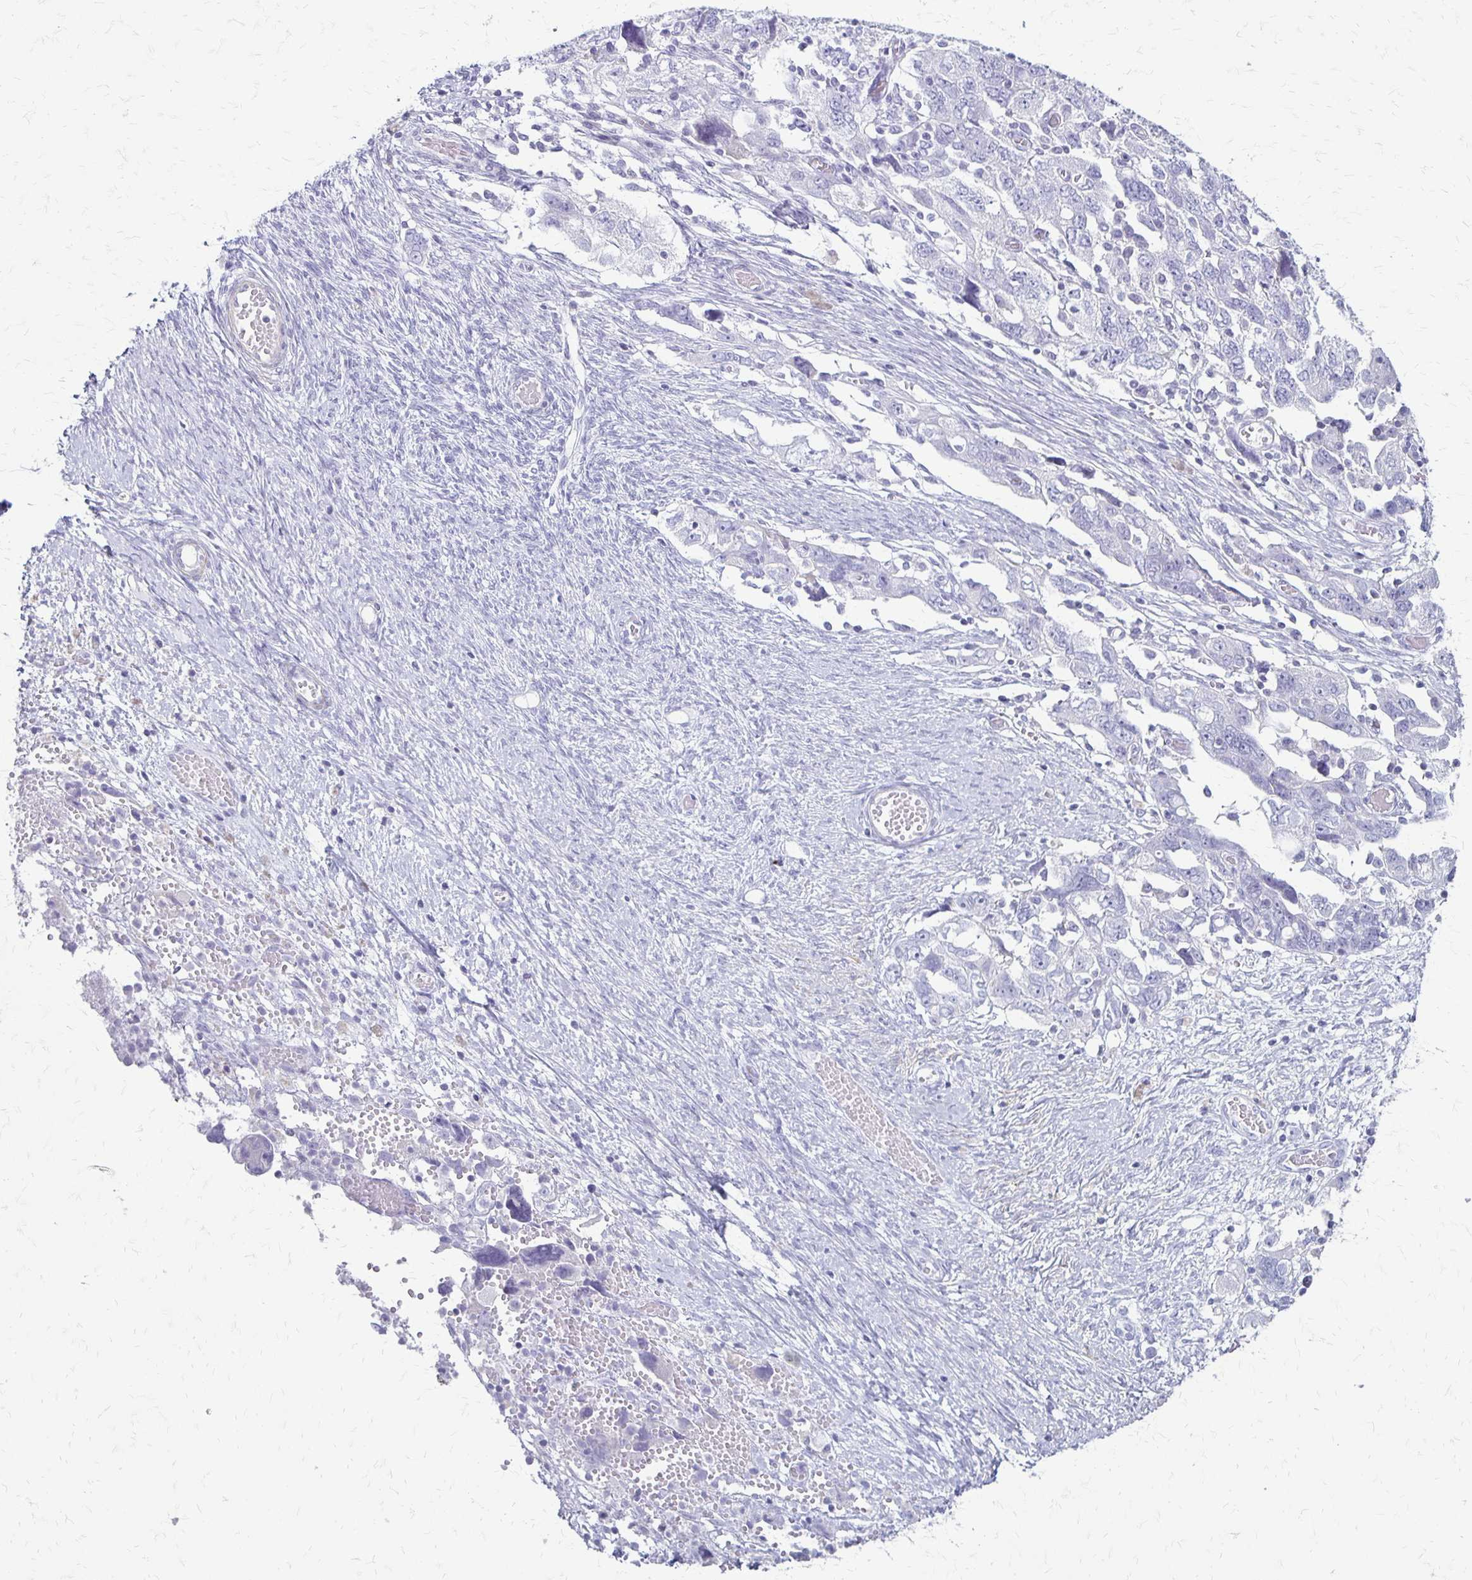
{"staining": {"intensity": "negative", "quantity": "none", "location": "none"}, "tissue": "ovarian cancer", "cell_type": "Tumor cells", "image_type": "cancer", "snomed": [{"axis": "morphology", "description": "Carcinoma, NOS"}, {"axis": "morphology", "description": "Cystadenocarcinoma, serous, NOS"}, {"axis": "topography", "description": "Ovary"}], "caption": "High magnification brightfield microscopy of ovarian cancer stained with DAB (3,3'-diaminobenzidine) (brown) and counterstained with hematoxylin (blue): tumor cells show no significant expression.", "gene": "IVL", "patient": {"sex": "female", "age": 69}}